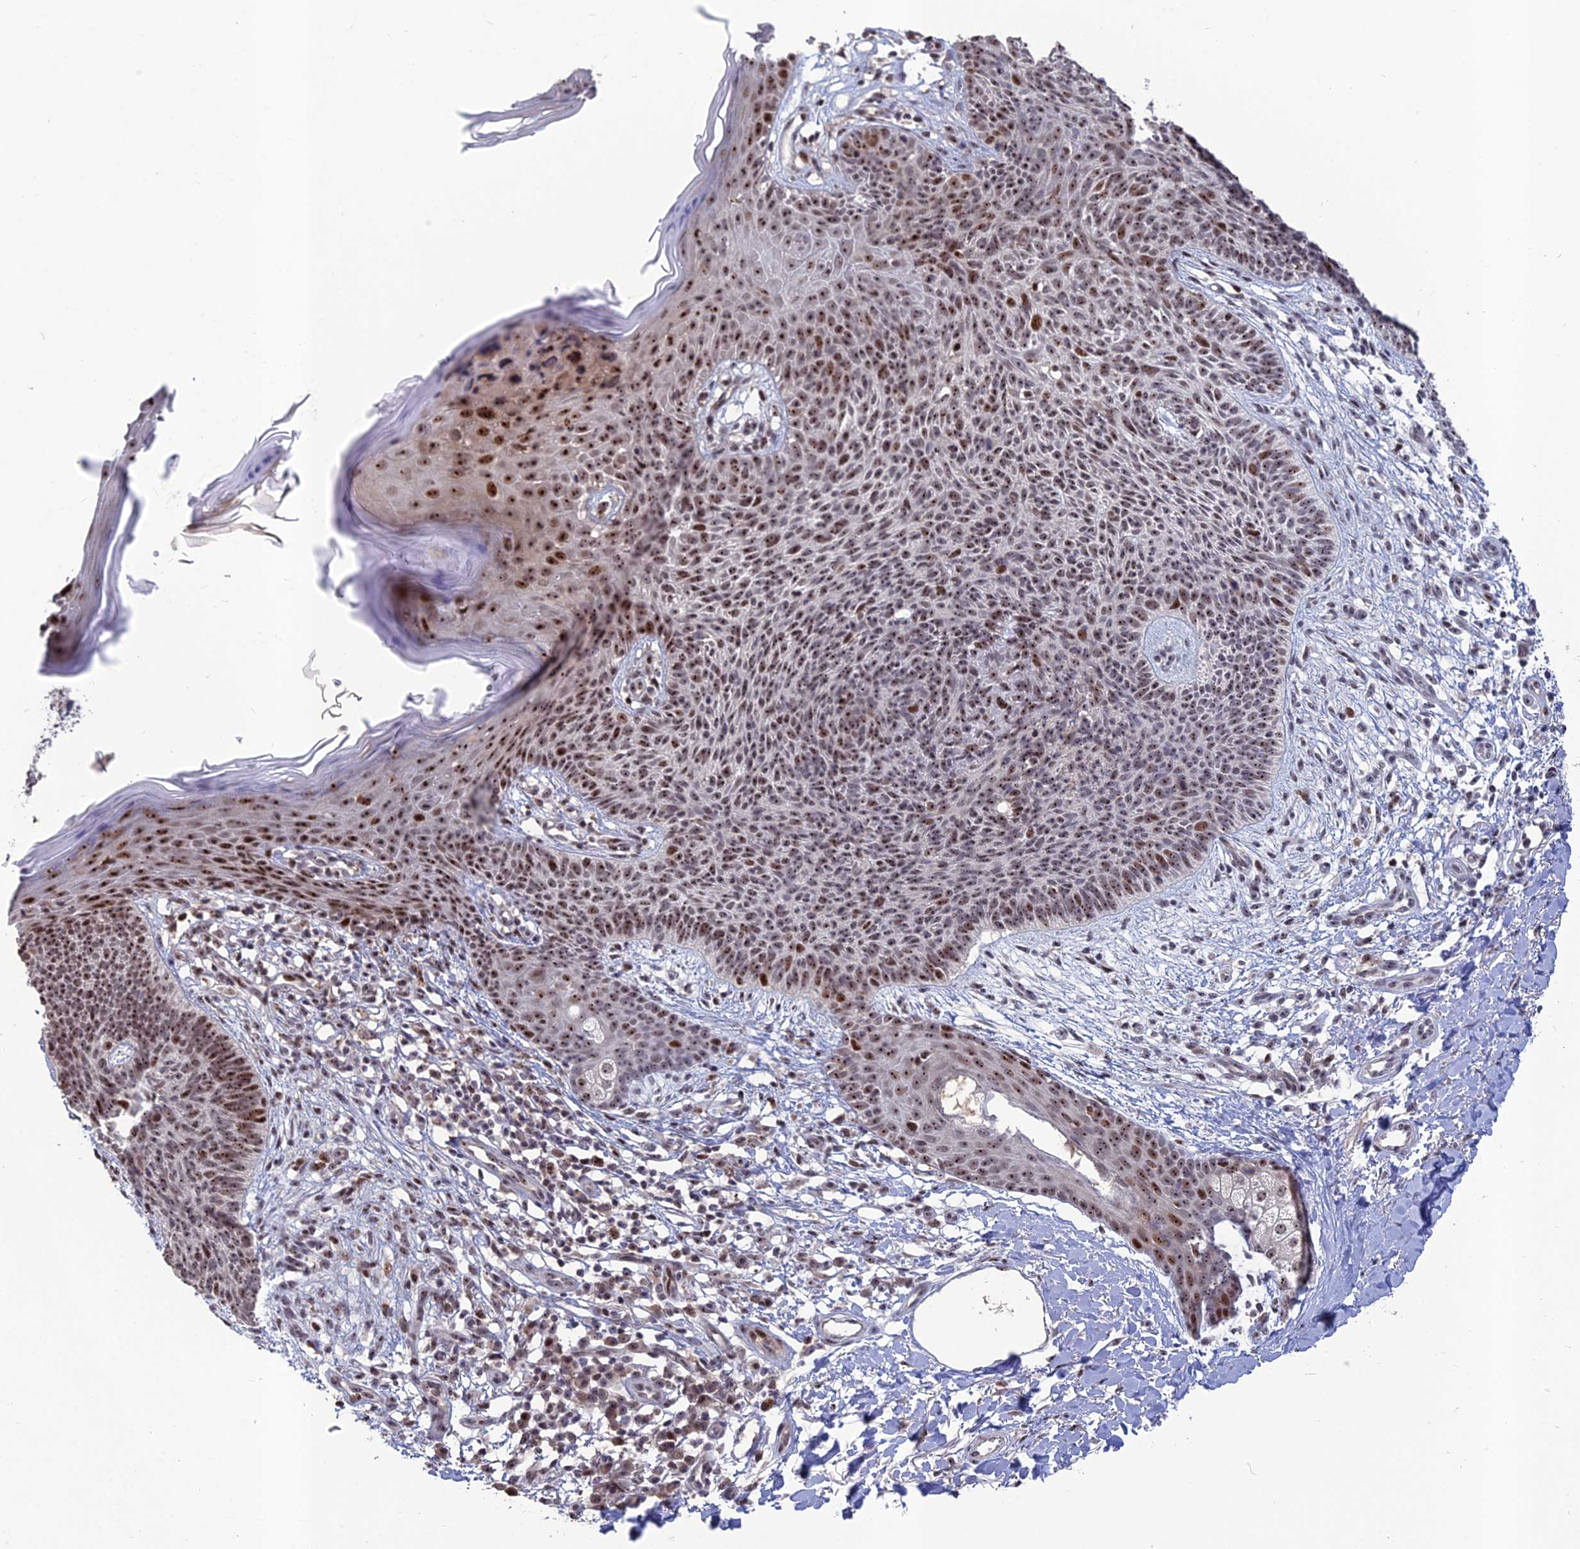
{"staining": {"intensity": "moderate", "quantity": ">75%", "location": "nuclear"}, "tissue": "skin cancer", "cell_type": "Tumor cells", "image_type": "cancer", "snomed": [{"axis": "morphology", "description": "Basal cell carcinoma"}, {"axis": "topography", "description": "Skin"}], "caption": "There is medium levels of moderate nuclear expression in tumor cells of skin cancer, as demonstrated by immunohistochemical staining (brown color).", "gene": "FAM131A", "patient": {"sex": "female", "age": 66}}